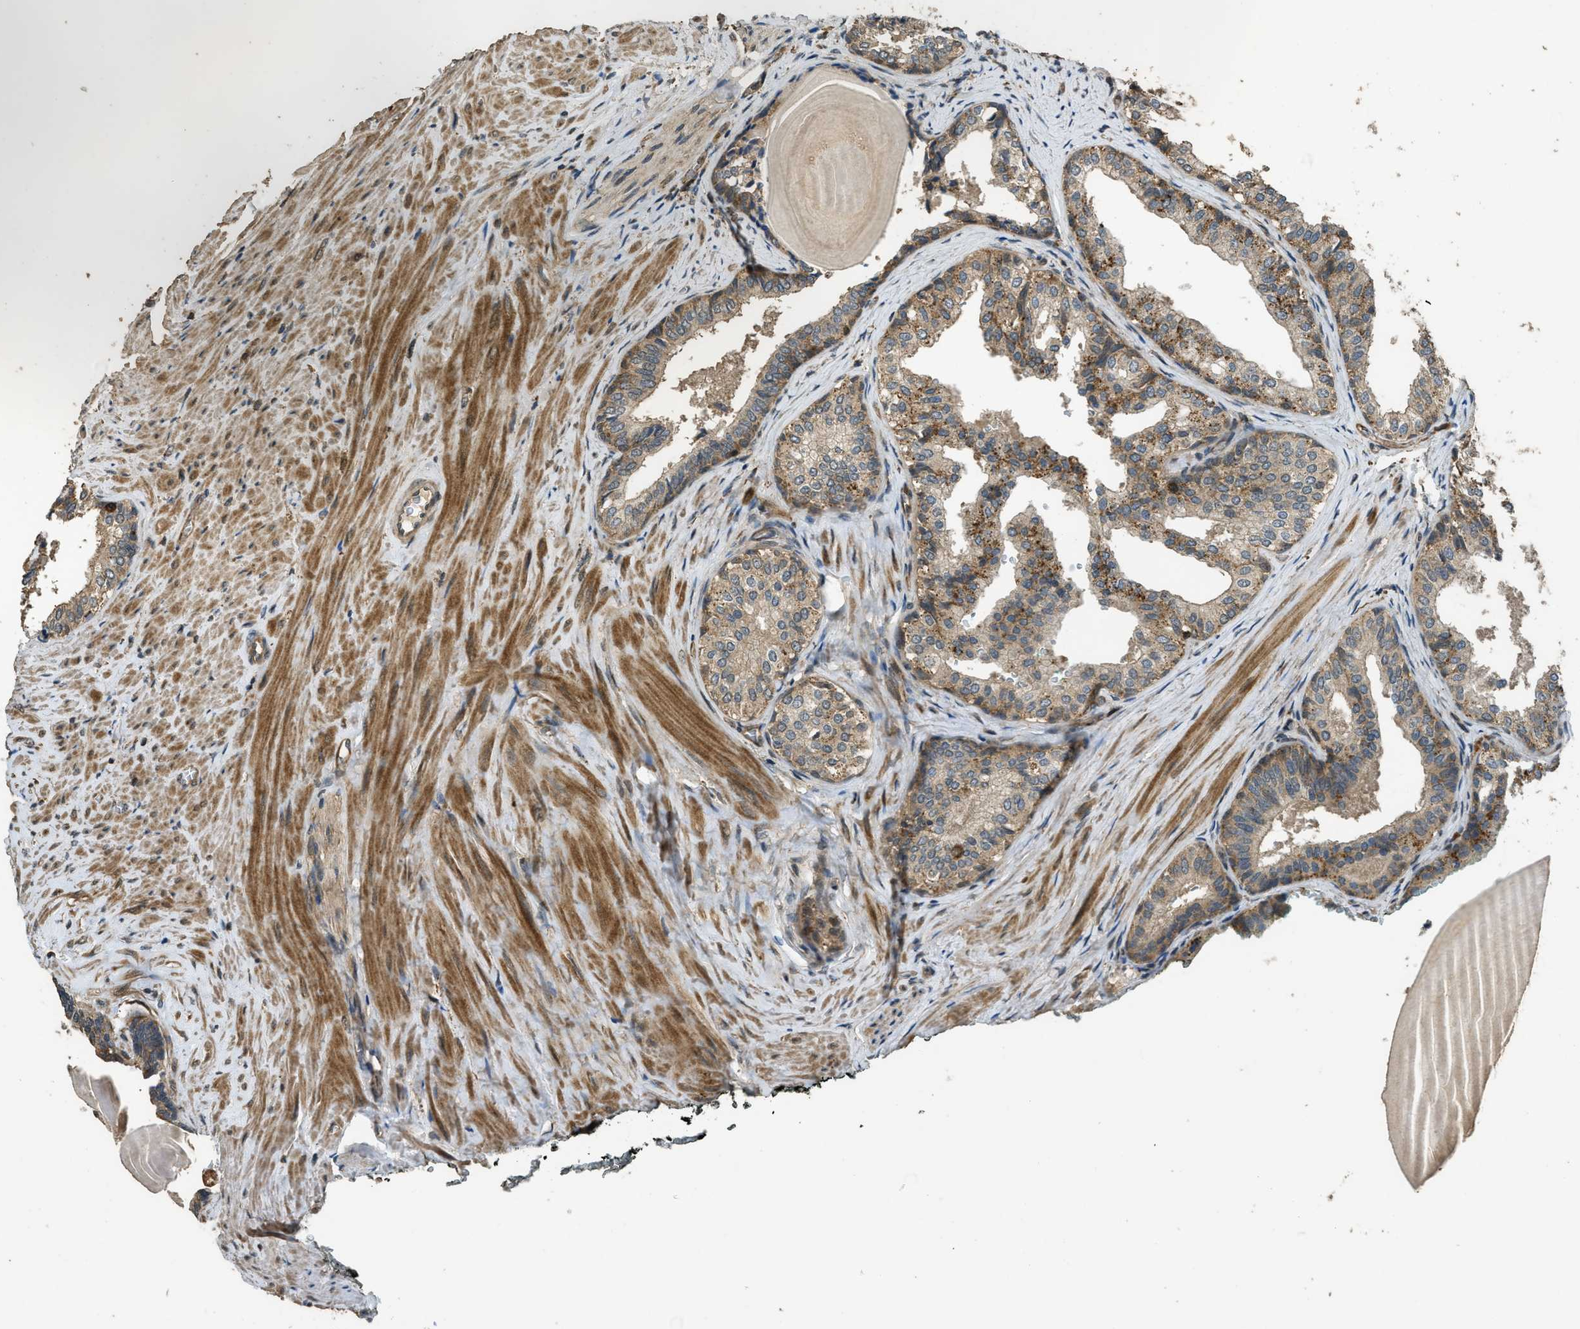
{"staining": {"intensity": "moderate", "quantity": ">75%", "location": "cytoplasmic/membranous"}, "tissue": "prostate cancer", "cell_type": "Tumor cells", "image_type": "cancer", "snomed": [{"axis": "morphology", "description": "Adenocarcinoma, Low grade"}, {"axis": "topography", "description": "Prostate"}], "caption": "Protein expression analysis of human low-grade adenocarcinoma (prostate) reveals moderate cytoplasmic/membranous positivity in about >75% of tumor cells.", "gene": "PPP6R3", "patient": {"sex": "male", "age": 60}}